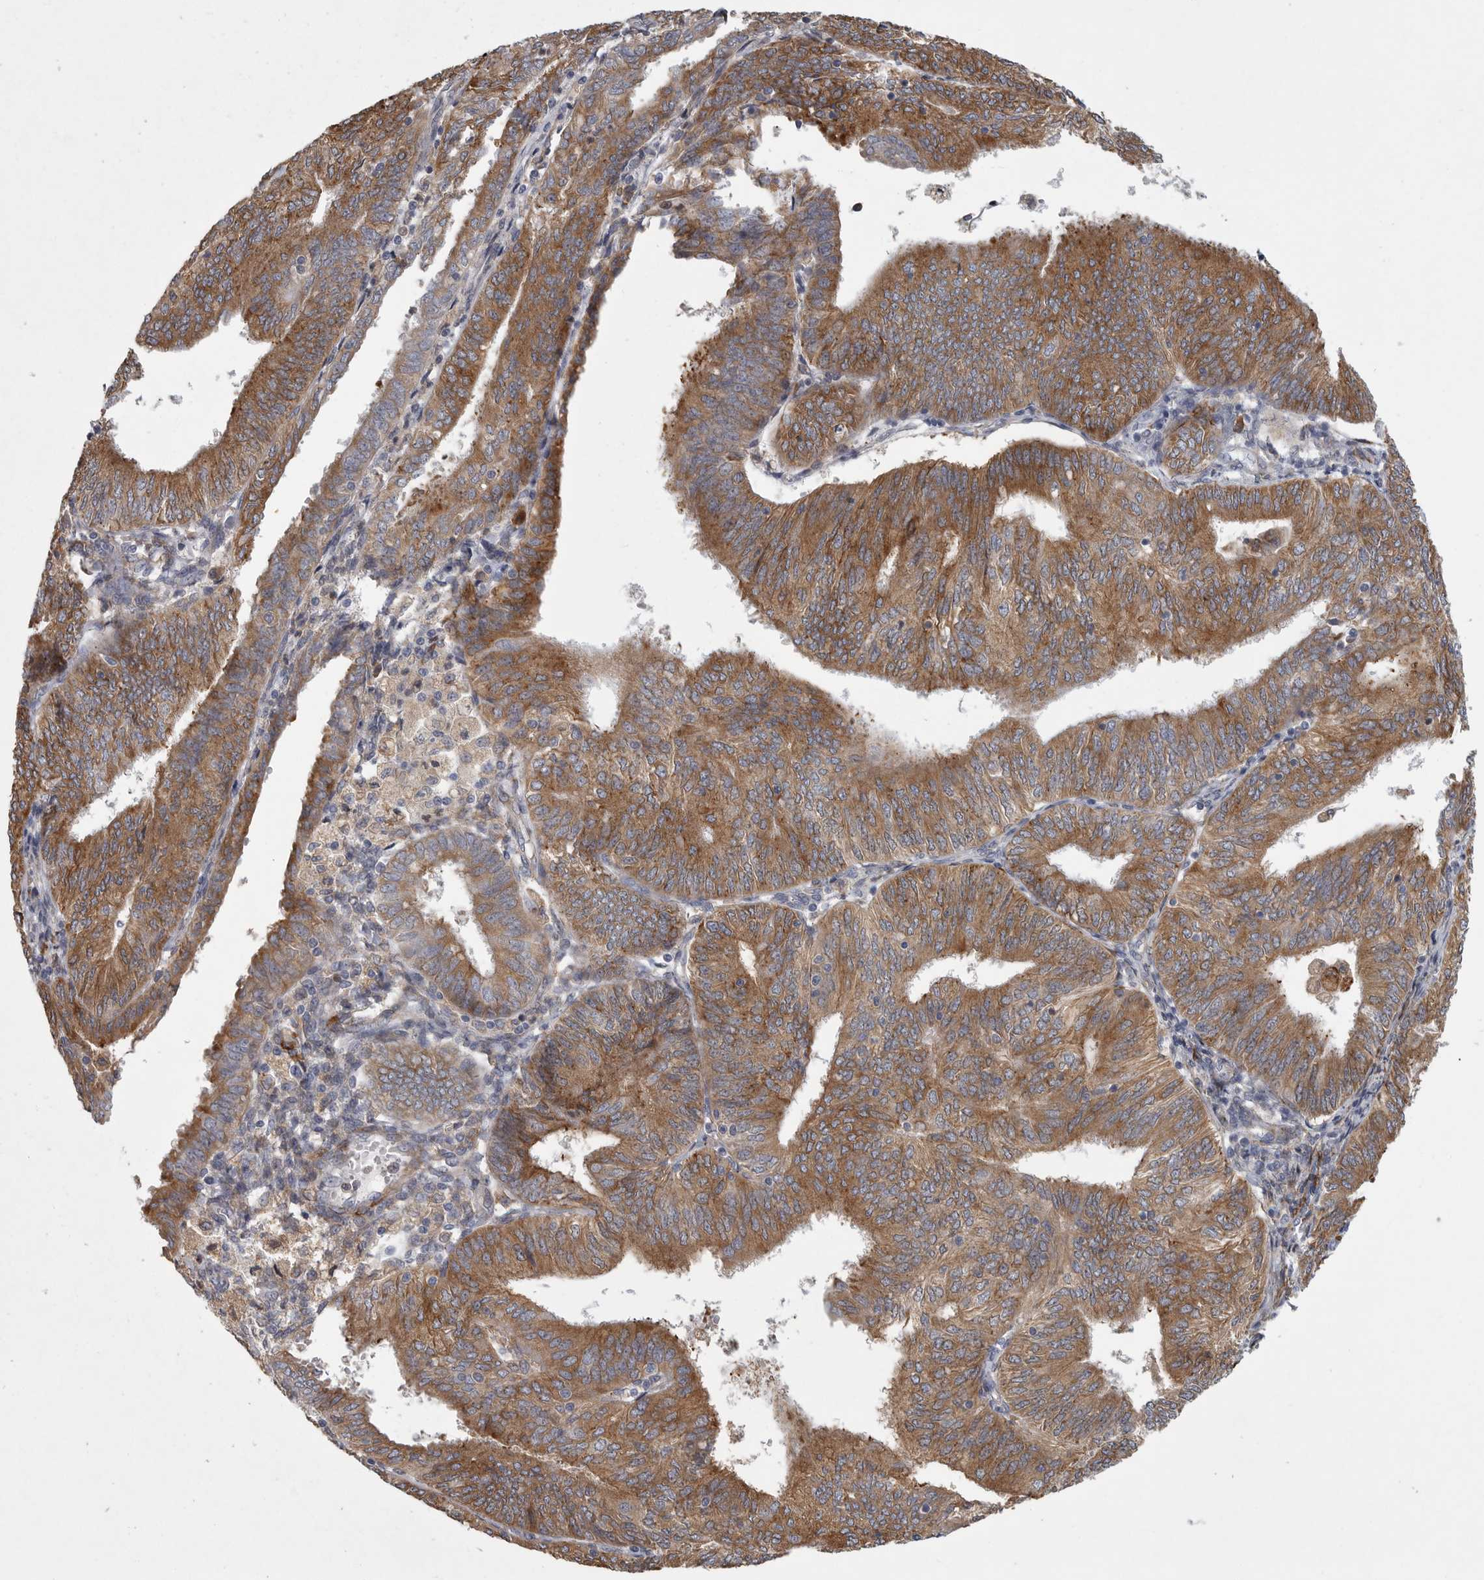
{"staining": {"intensity": "moderate", "quantity": ">75%", "location": "cytoplasmic/membranous"}, "tissue": "endometrial cancer", "cell_type": "Tumor cells", "image_type": "cancer", "snomed": [{"axis": "morphology", "description": "Adenocarcinoma, NOS"}, {"axis": "topography", "description": "Endometrium"}], "caption": "IHC (DAB) staining of endometrial cancer shows moderate cytoplasmic/membranous protein staining in approximately >75% of tumor cells.", "gene": "MINPP1", "patient": {"sex": "female", "age": 58}}